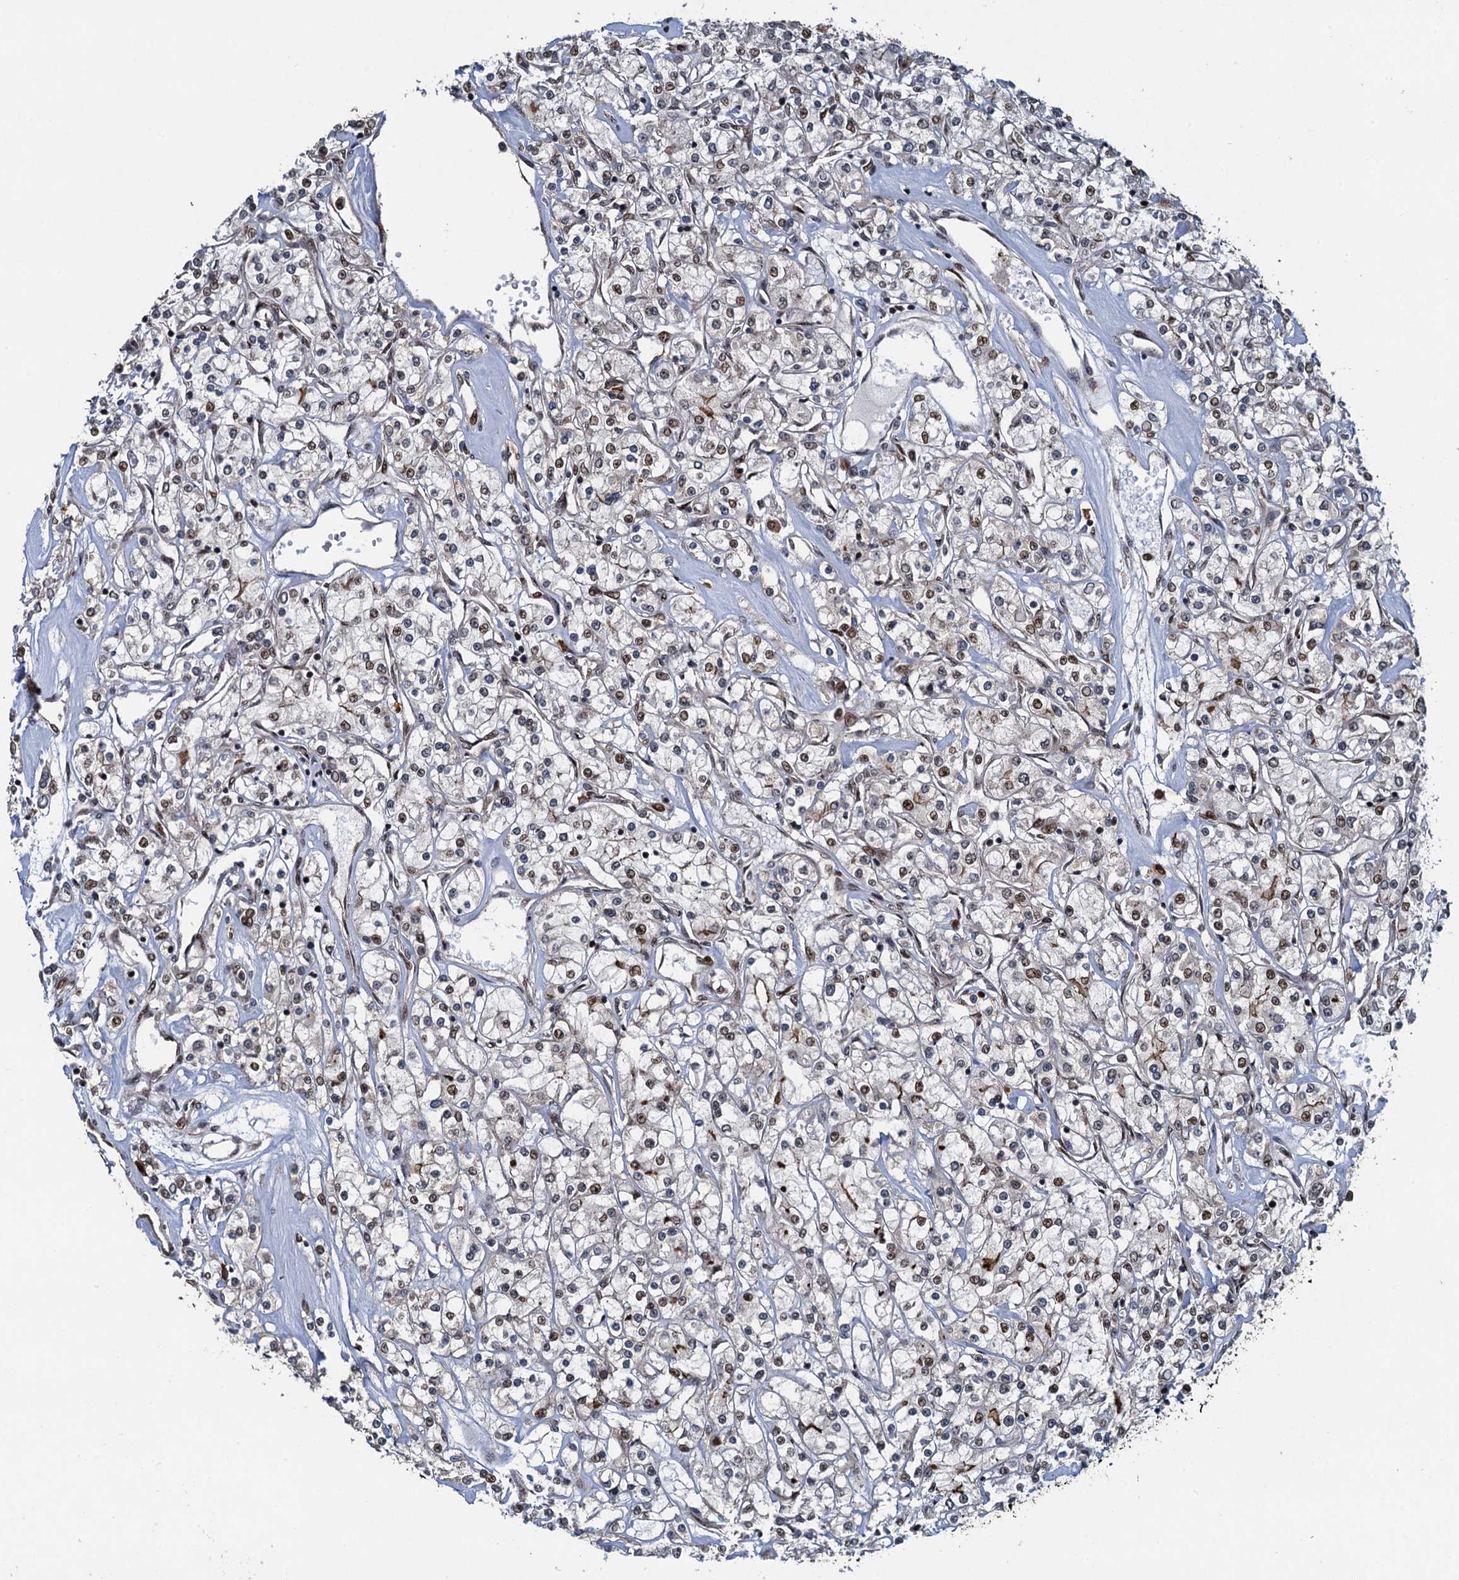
{"staining": {"intensity": "moderate", "quantity": "<25%", "location": "nuclear"}, "tissue": "renal cancer", "cell_type": "Tumor cells", "image_type": "cancer", "snomed": [{"axis": "morphology", "description": "Adenocarcinoma, NOS"}, {"axis": "topography", "description": "Kidney"}], "caption": "A high-resolution micrograph shows IHC staining of renal cancer (adenocarcinoma), which shows moderate nuclear positivity in approximately <25% of tumor cells.", "gene": "ATOSA", "patient": {"sex": "female", "age": 59}}